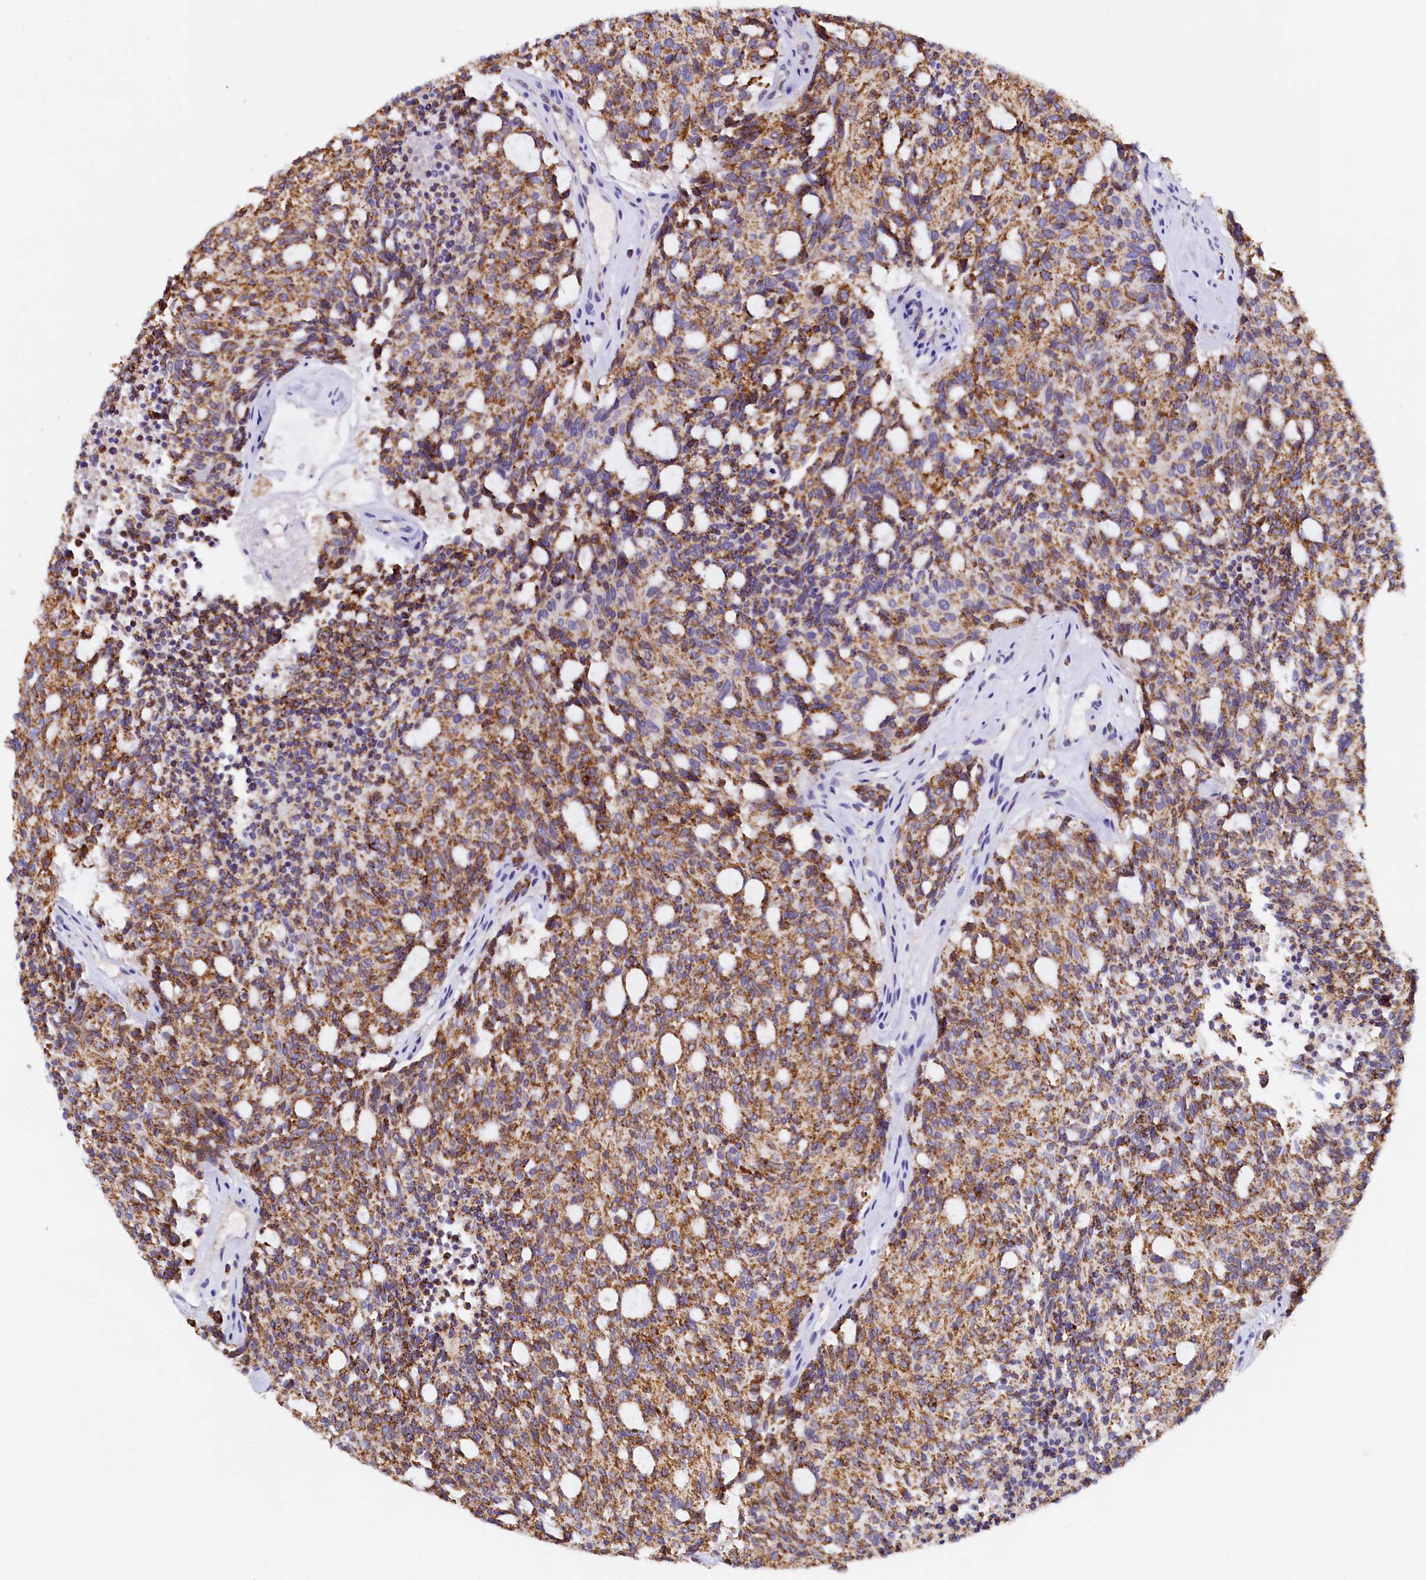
{"staining": {"intensity": "moderate", "quantity": ">75%", "location": "cytoplasmic/membranous"}, "tissue": "carcinoid", "cell_type": "Tumor cells", "image_type": "cancer", "snomed": [{"axis": "morphology", "description": "Carcinoid, malignant, NOS"}, {"axis": "topography", "description": "Pancreas"}], "caption": "High-magnification brightfield microscopy of carcinoid stained with DAB (3,3'-diaminobenzidine) (brown) and counterstained with hematoxylin (blue). tumor cells exhibit moderate cytoplasmic/membranous staining is present in about>75% of cells. (Brightfield microscopy of DAB IHC at high magnification).", "gene": "POC1A", "patient": {"sex": "female", "age": 54}}